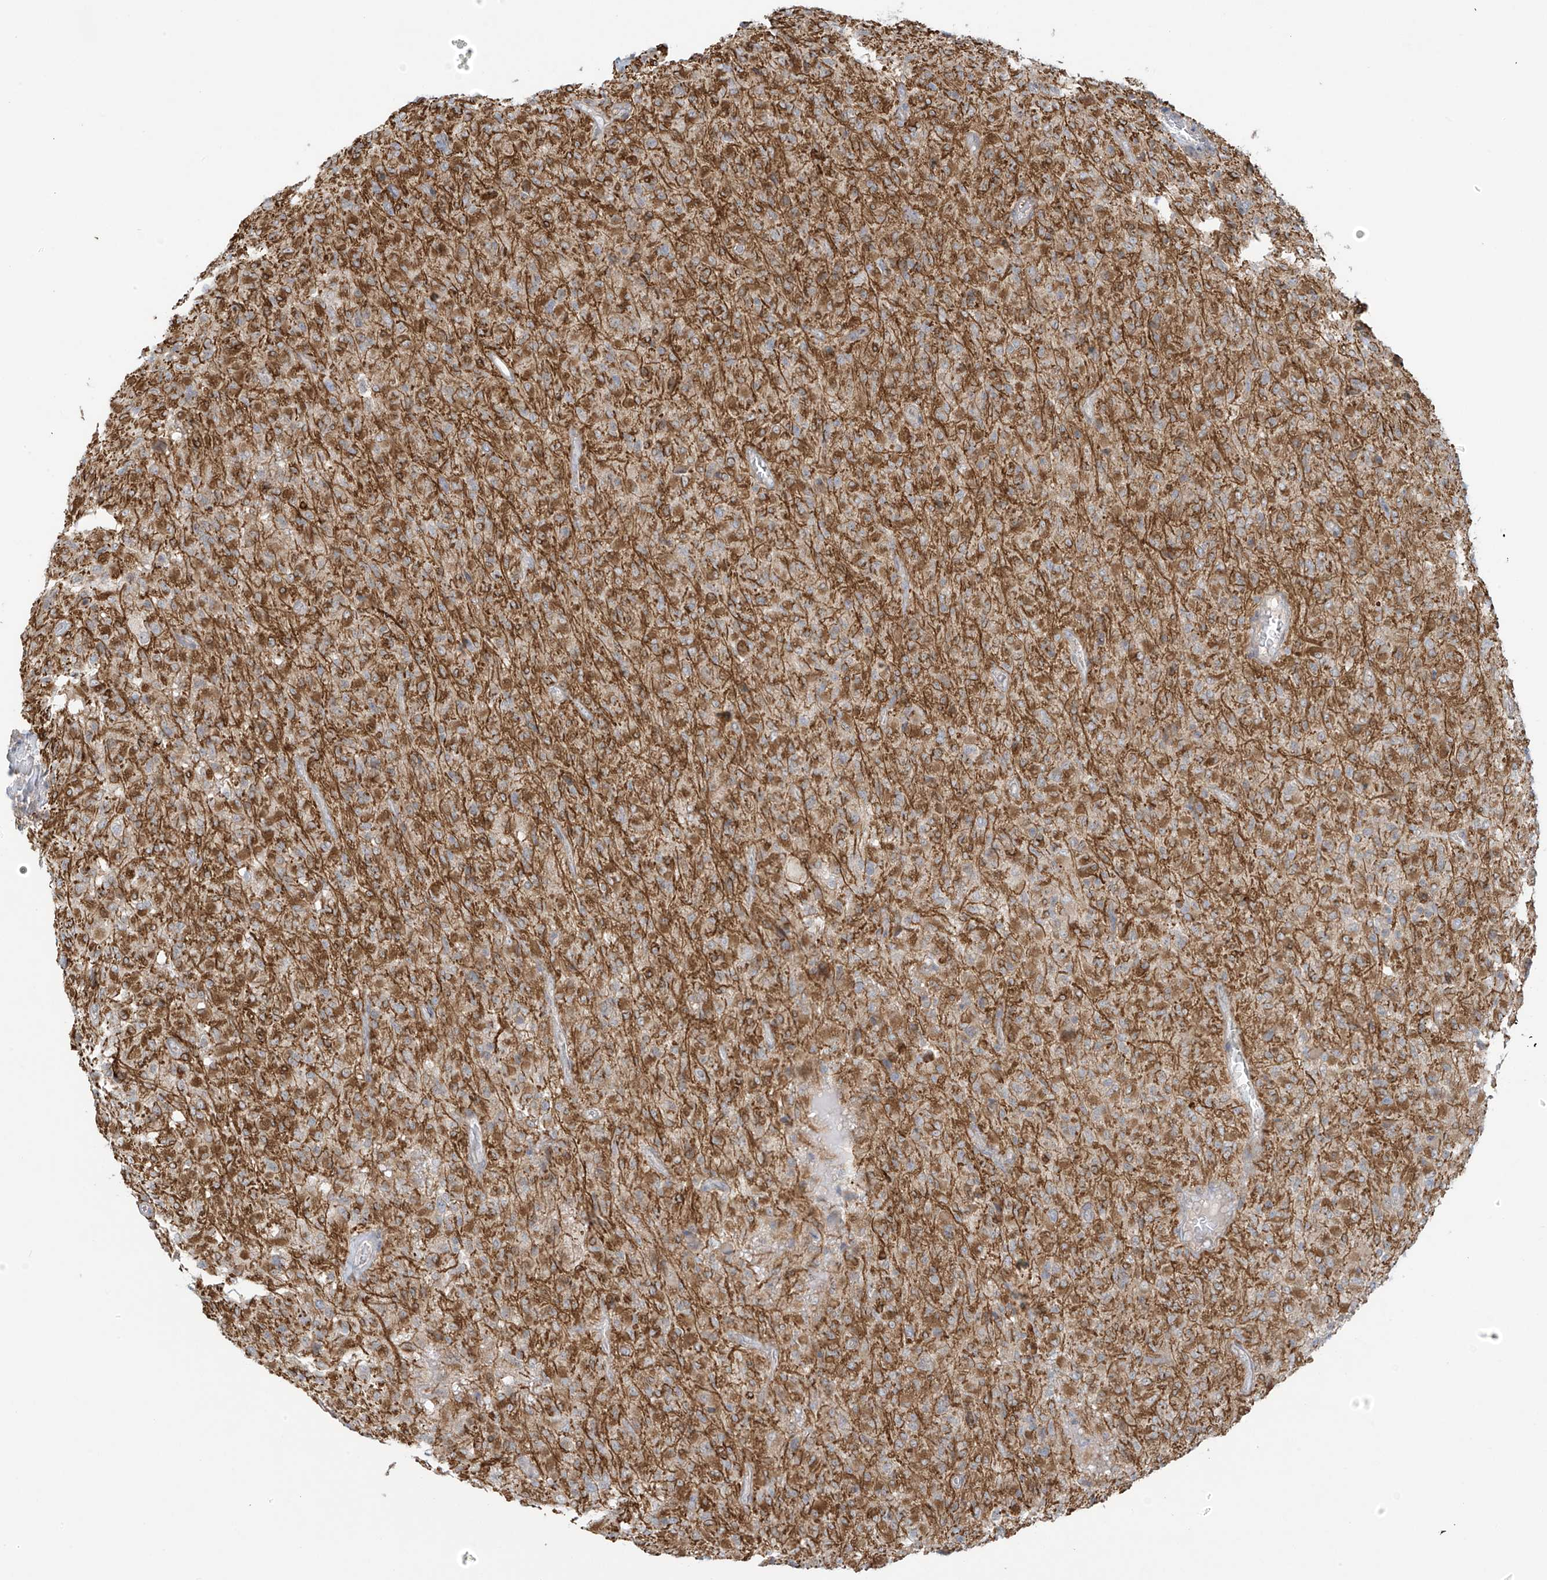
{"staining": {"intensity": "moderate", "quantity": "25%-75%", "location": "cytoplasmic/membranous"}, "tissue": "glioma", "cell_type": "Tumor cells", "image_type": "cancer", "snomed": [{"axis": "morphology", "description": "Glioma, malignant, High grade"}, {"axis": "topography", "description": "Brain"}], "caption": "Immunohistochemical staining of malignant glioma (high-grade) exhibits medium levels of moderate cytoplasmic/membranous protein positivity in about 25%-75% of tumor cells.", "gene": "HDDC2", "patient": {"sex": "female", "age": 57}}